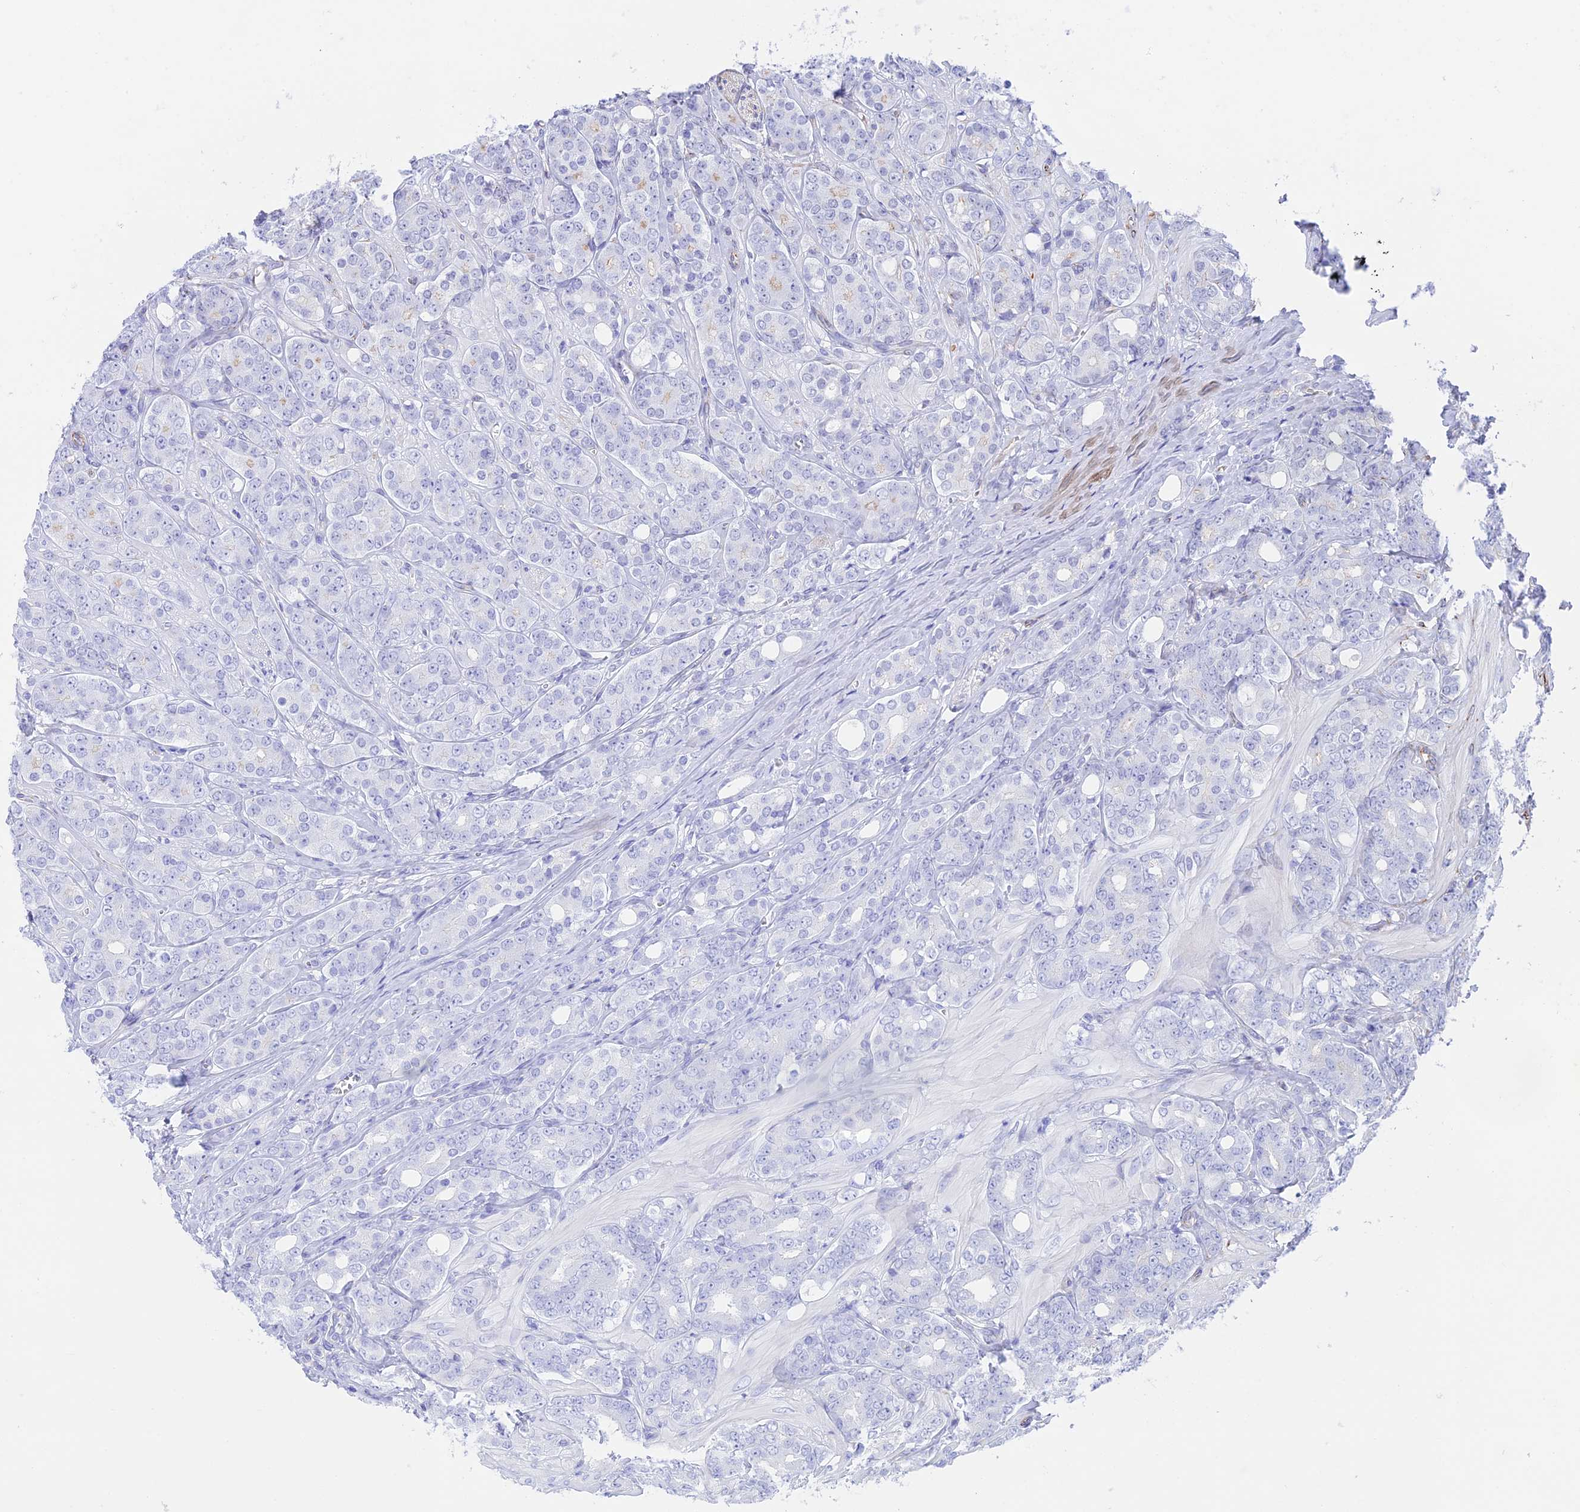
{"staining": {"intensity": "negative", "quantity": "none", "location": "none"}, "tissue": "prostate cancer", "cell_type": "Tumor cells", "image_type": "cancer", "snomed": [{"axis": "morphology", "description": "Adenocarcinoma, High grade"}, {"axis": "topography", "description": "Prostate"}], "caption": "Tumor cells show no significant protein staining in prostate cancer.", "gene": "ZNF652", "patient": {"sex": "male", "age": 62}}